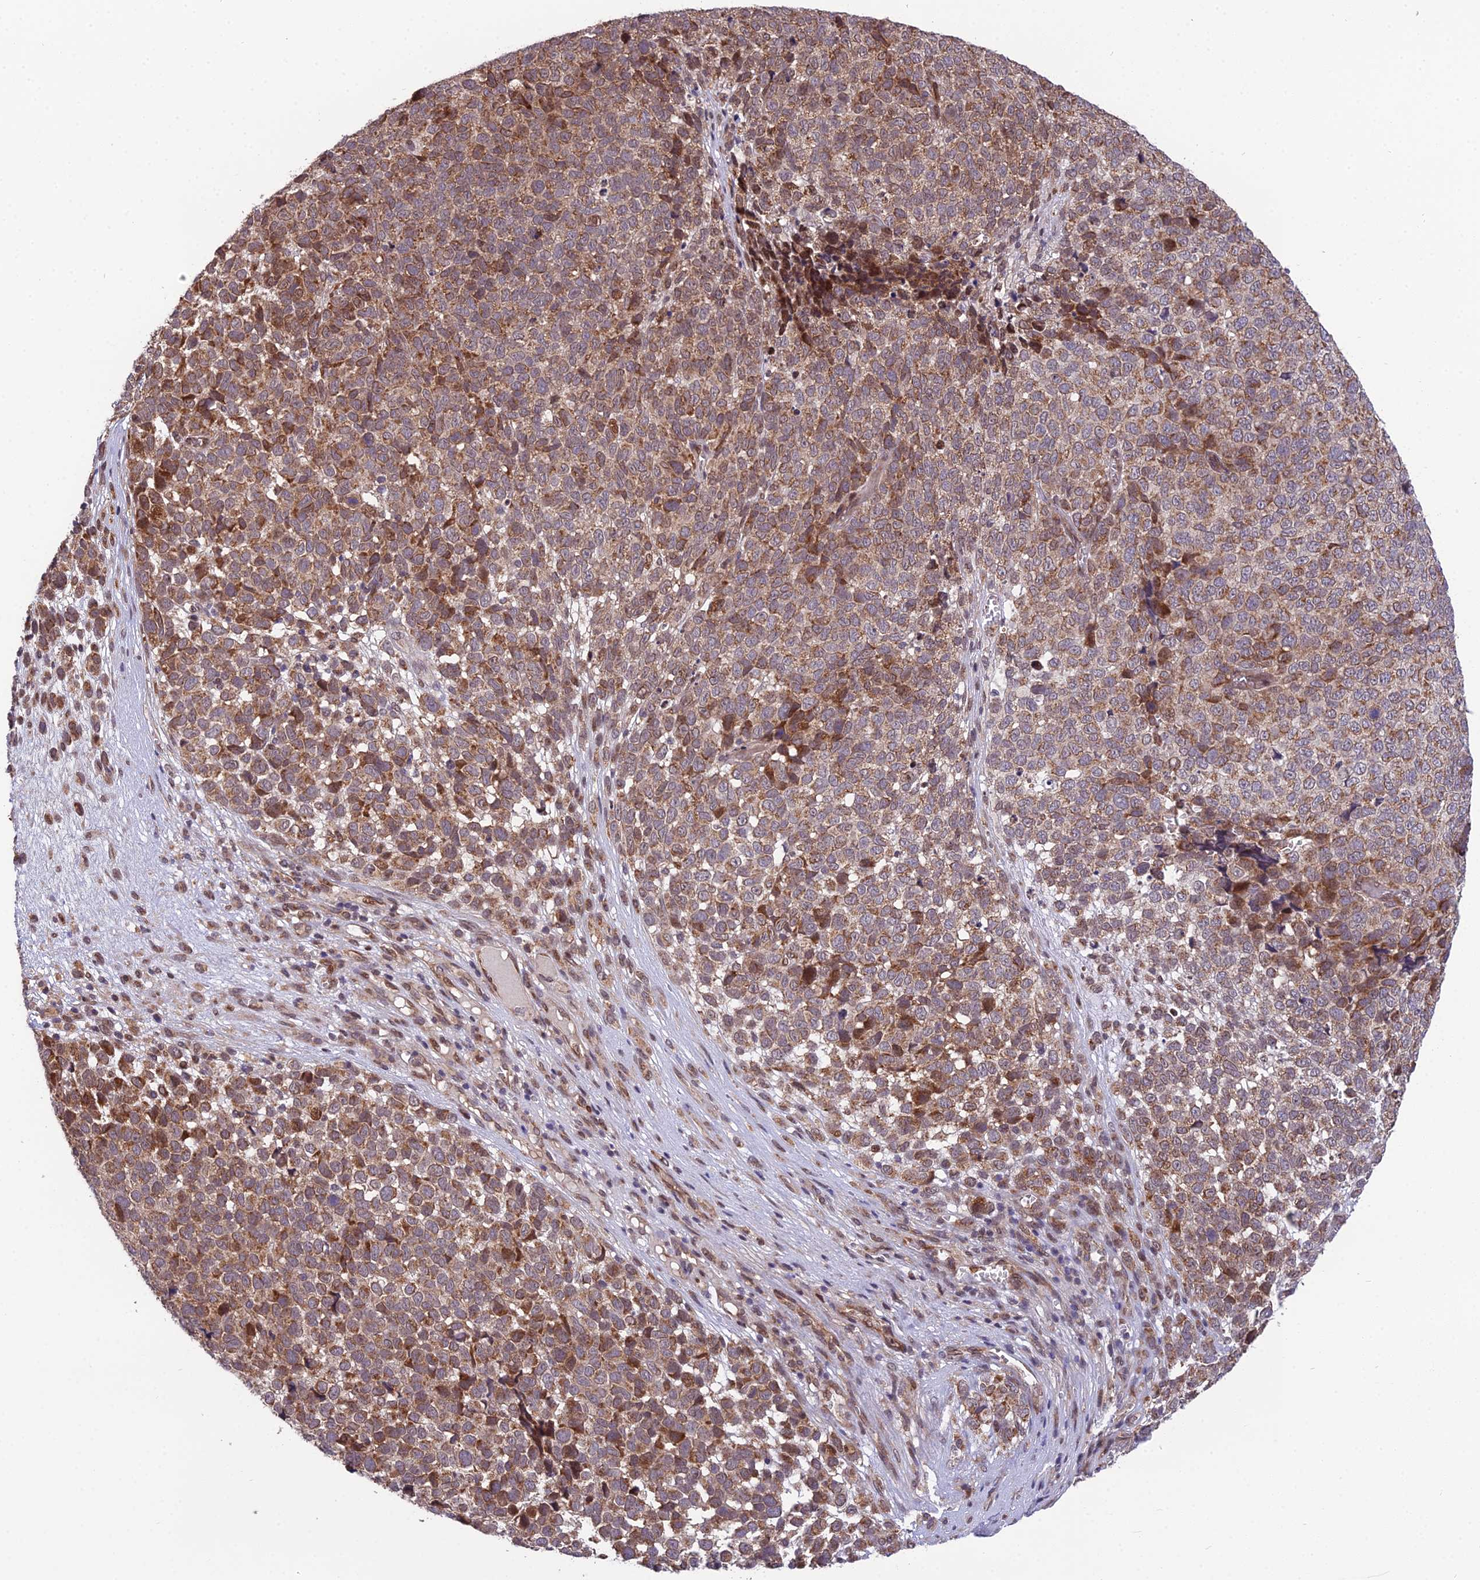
{"staining": {"intensity": "moderate", "quantity": ">75%", "location": "cytoplasmic/membranous"}, "tissue": "melanoma", "cell_type": "Tumor cells", "image_type": "cancer", "snomed": [{"axis": "morphology", "description": "Malignant melanoma, NOS"}, {"axis": "topography", "description": "Nose, NOS"}], "caption": "A medium amount of moderate cytoplasmic/membranous staining is appreciated in approximately >75% of tumor cells in malignant melanoma tissue. Nuclei are stained in blue.", "gene": "CYP2R1", "patient": {"sex": "female", "age": 48}}